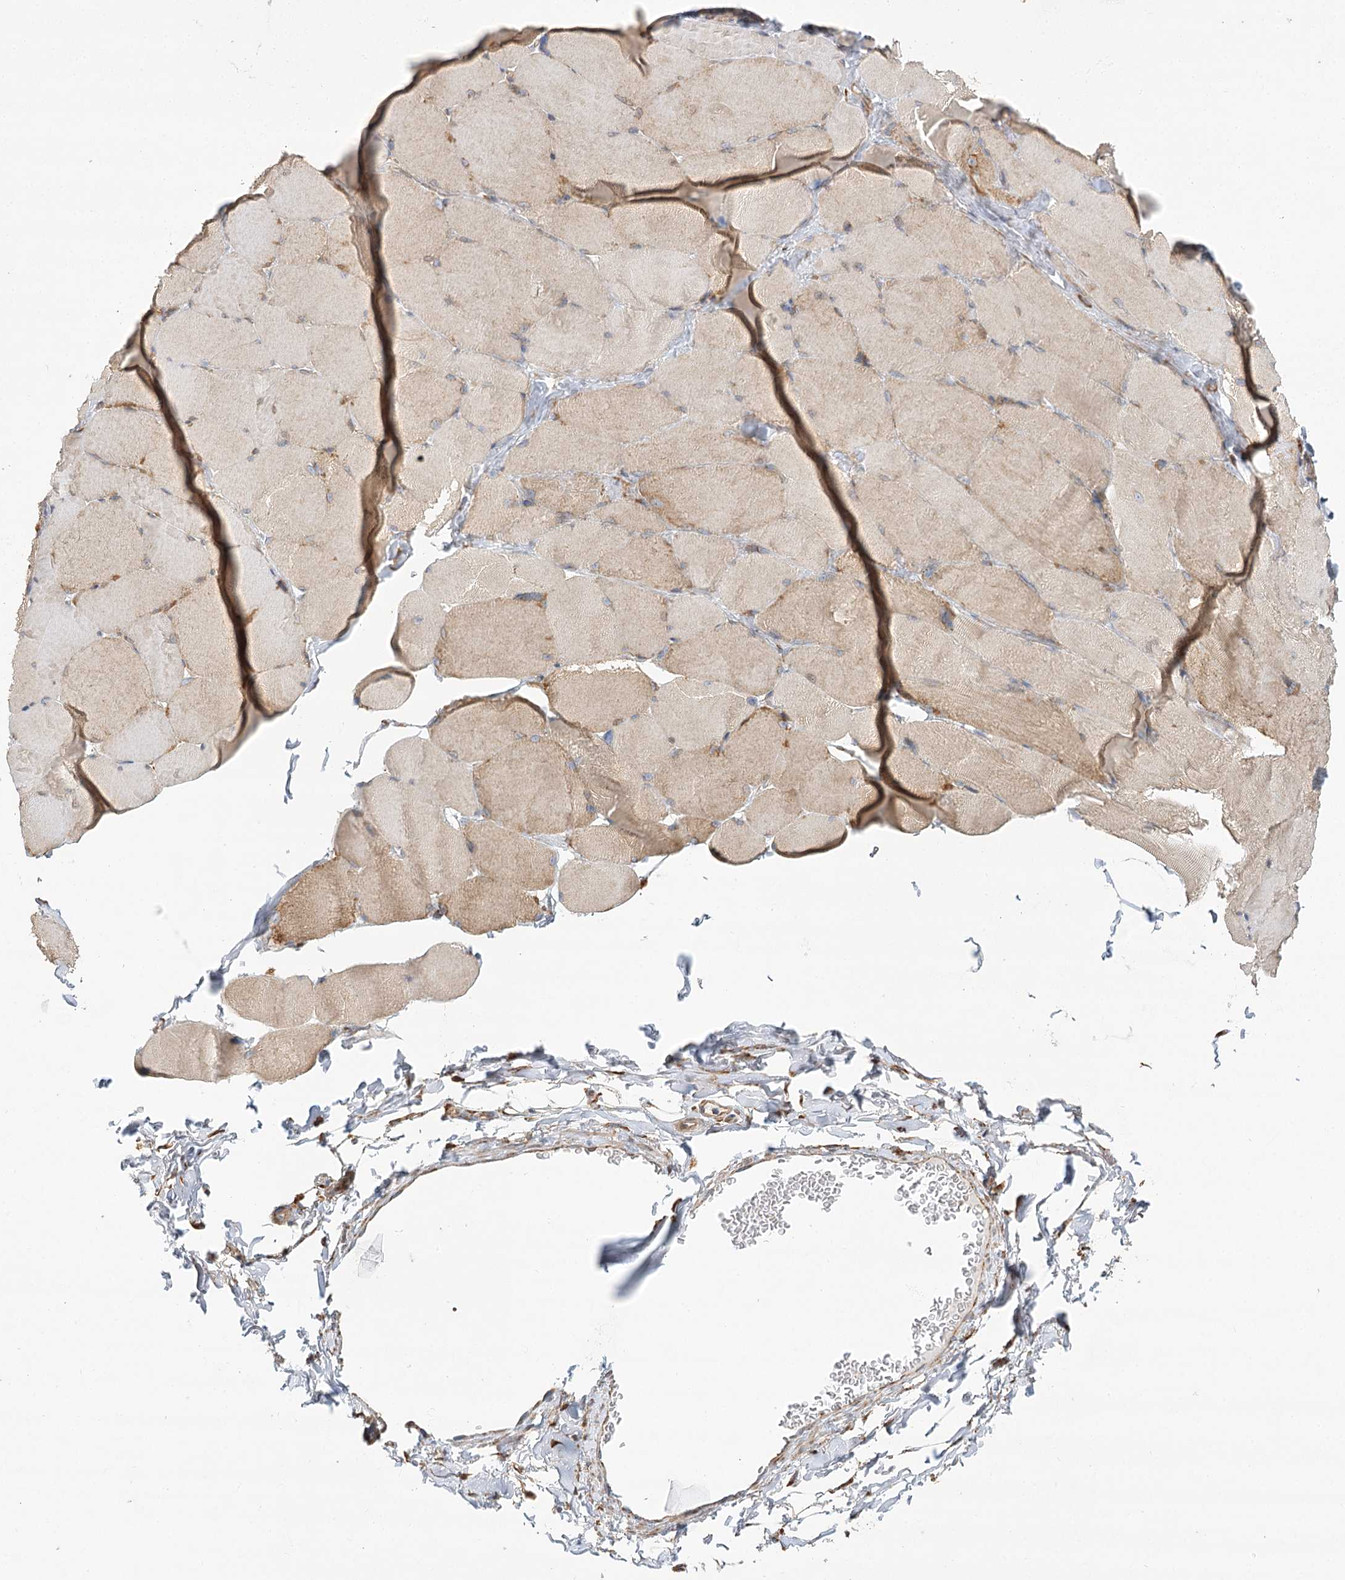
{"staining": {"intensity": "weak", "quantity": "<25%", "location": "cytoplasmic/membranous"}, "tissue": "skeletal muscle", "cell_type": "Myocytes", "image_type": "normal", "snomed": [{"axis": "morphology", "description": "Normal tissue, NOS"}, {"axis": "topography", "description": "Skin"}, {"axis": "topography", "description": "Skeletal muscle"}], "caption": "Immunohistochemical staining of benign skeletal muscle shows no significant staining in myocytes.", "gene": "ZFYVE16", "patient": {"sex": "male", "age": 83}}